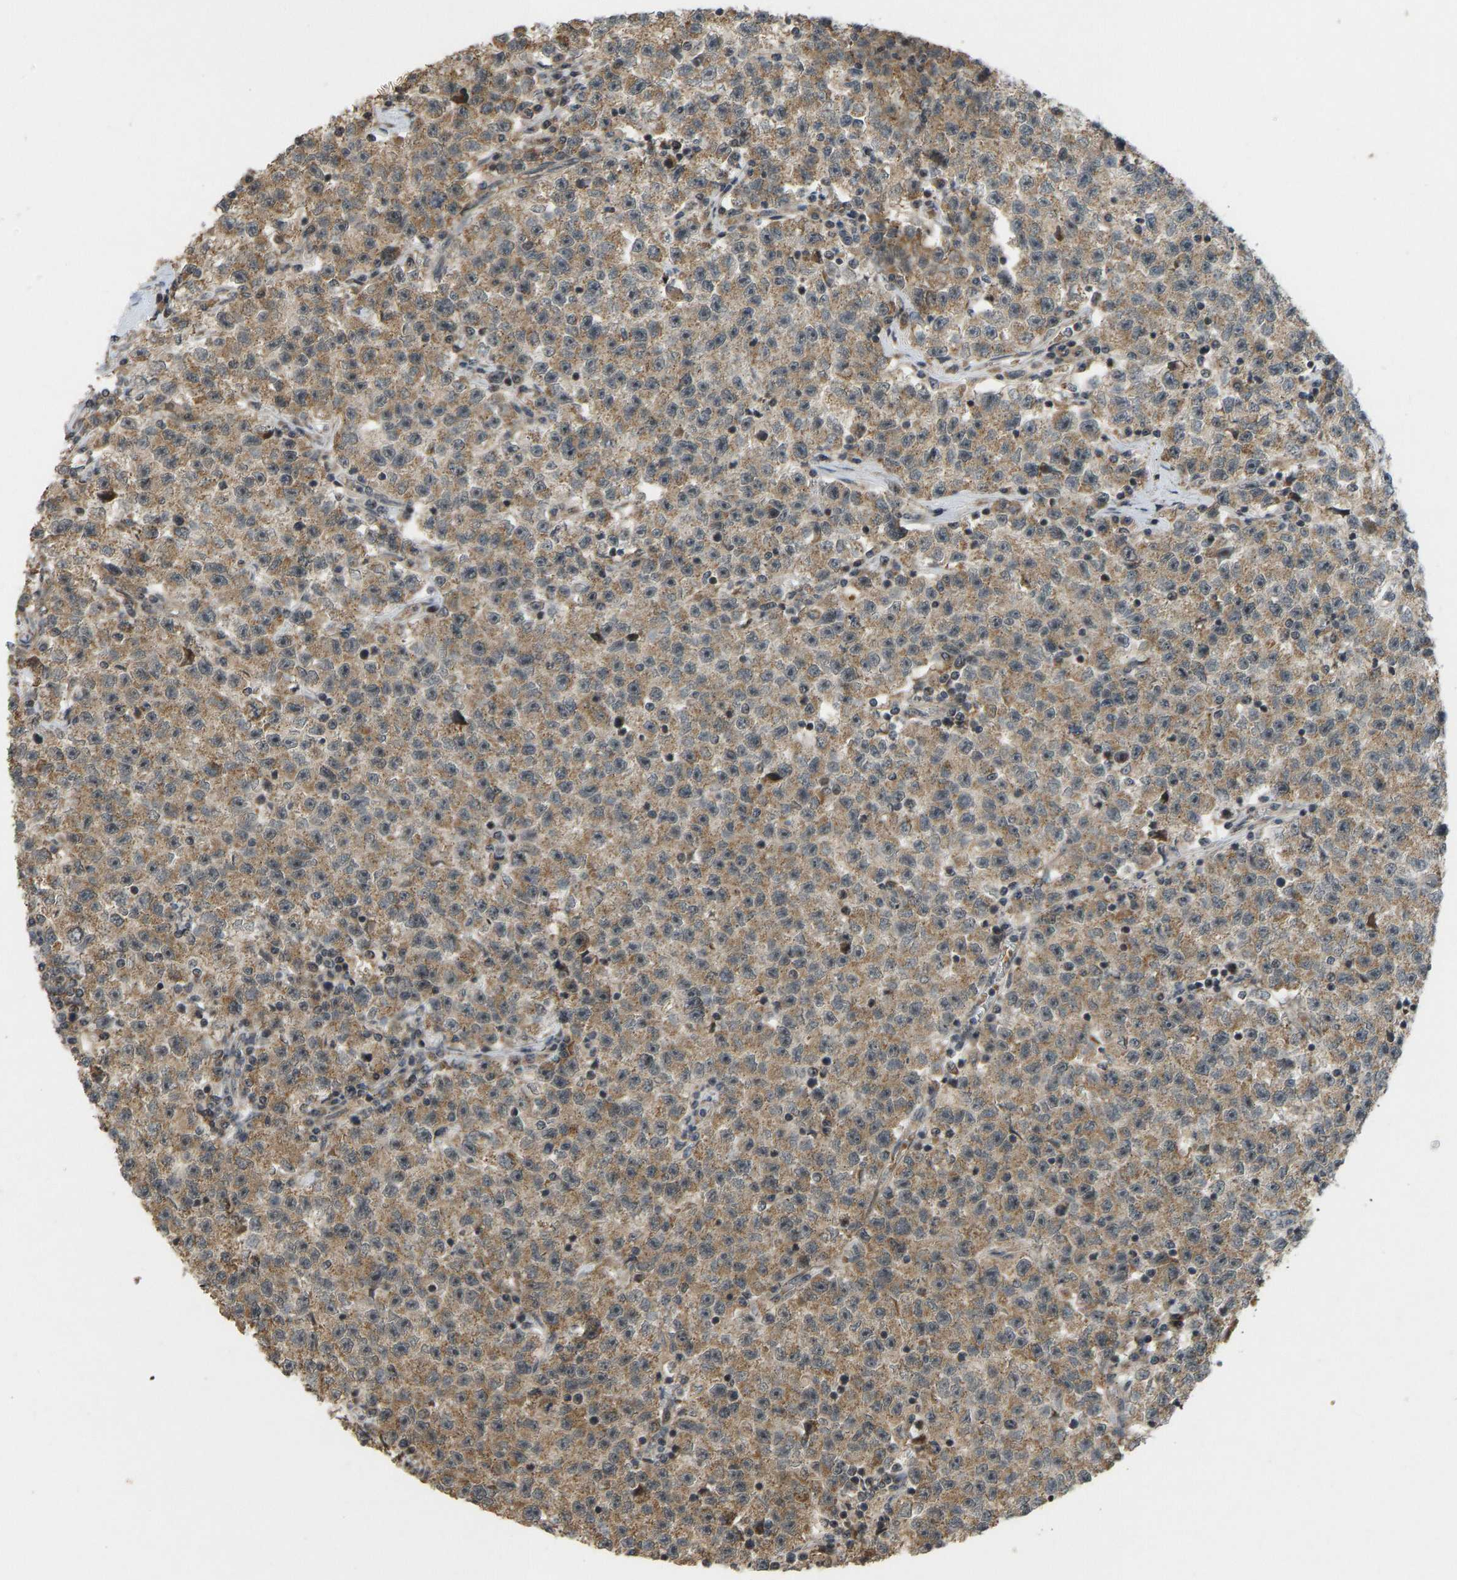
{"staining": {"intensity": "moderate", "quantity": ">75%", "location": "cytoplasmic/membranous"}, "tissue": "testis cancer", "cell_type": "Tumor cells", "image_type": "cancer", "snomed": [{"axis": "morphology", "description": "Seminoma, NOS"}, {"axis": "topography", "description": "Testis"}], "caption": "Tumor cells exhibit moderate cytoplasmic/membranous staining in about >75% of cells in testis seminoma. Using DAB (brown) and hematoxylin (blue) stains, captured at high magnification using brightfield microscopy.", "gene": "ACADS", "patient": {"sex": "male", "age": 22}}